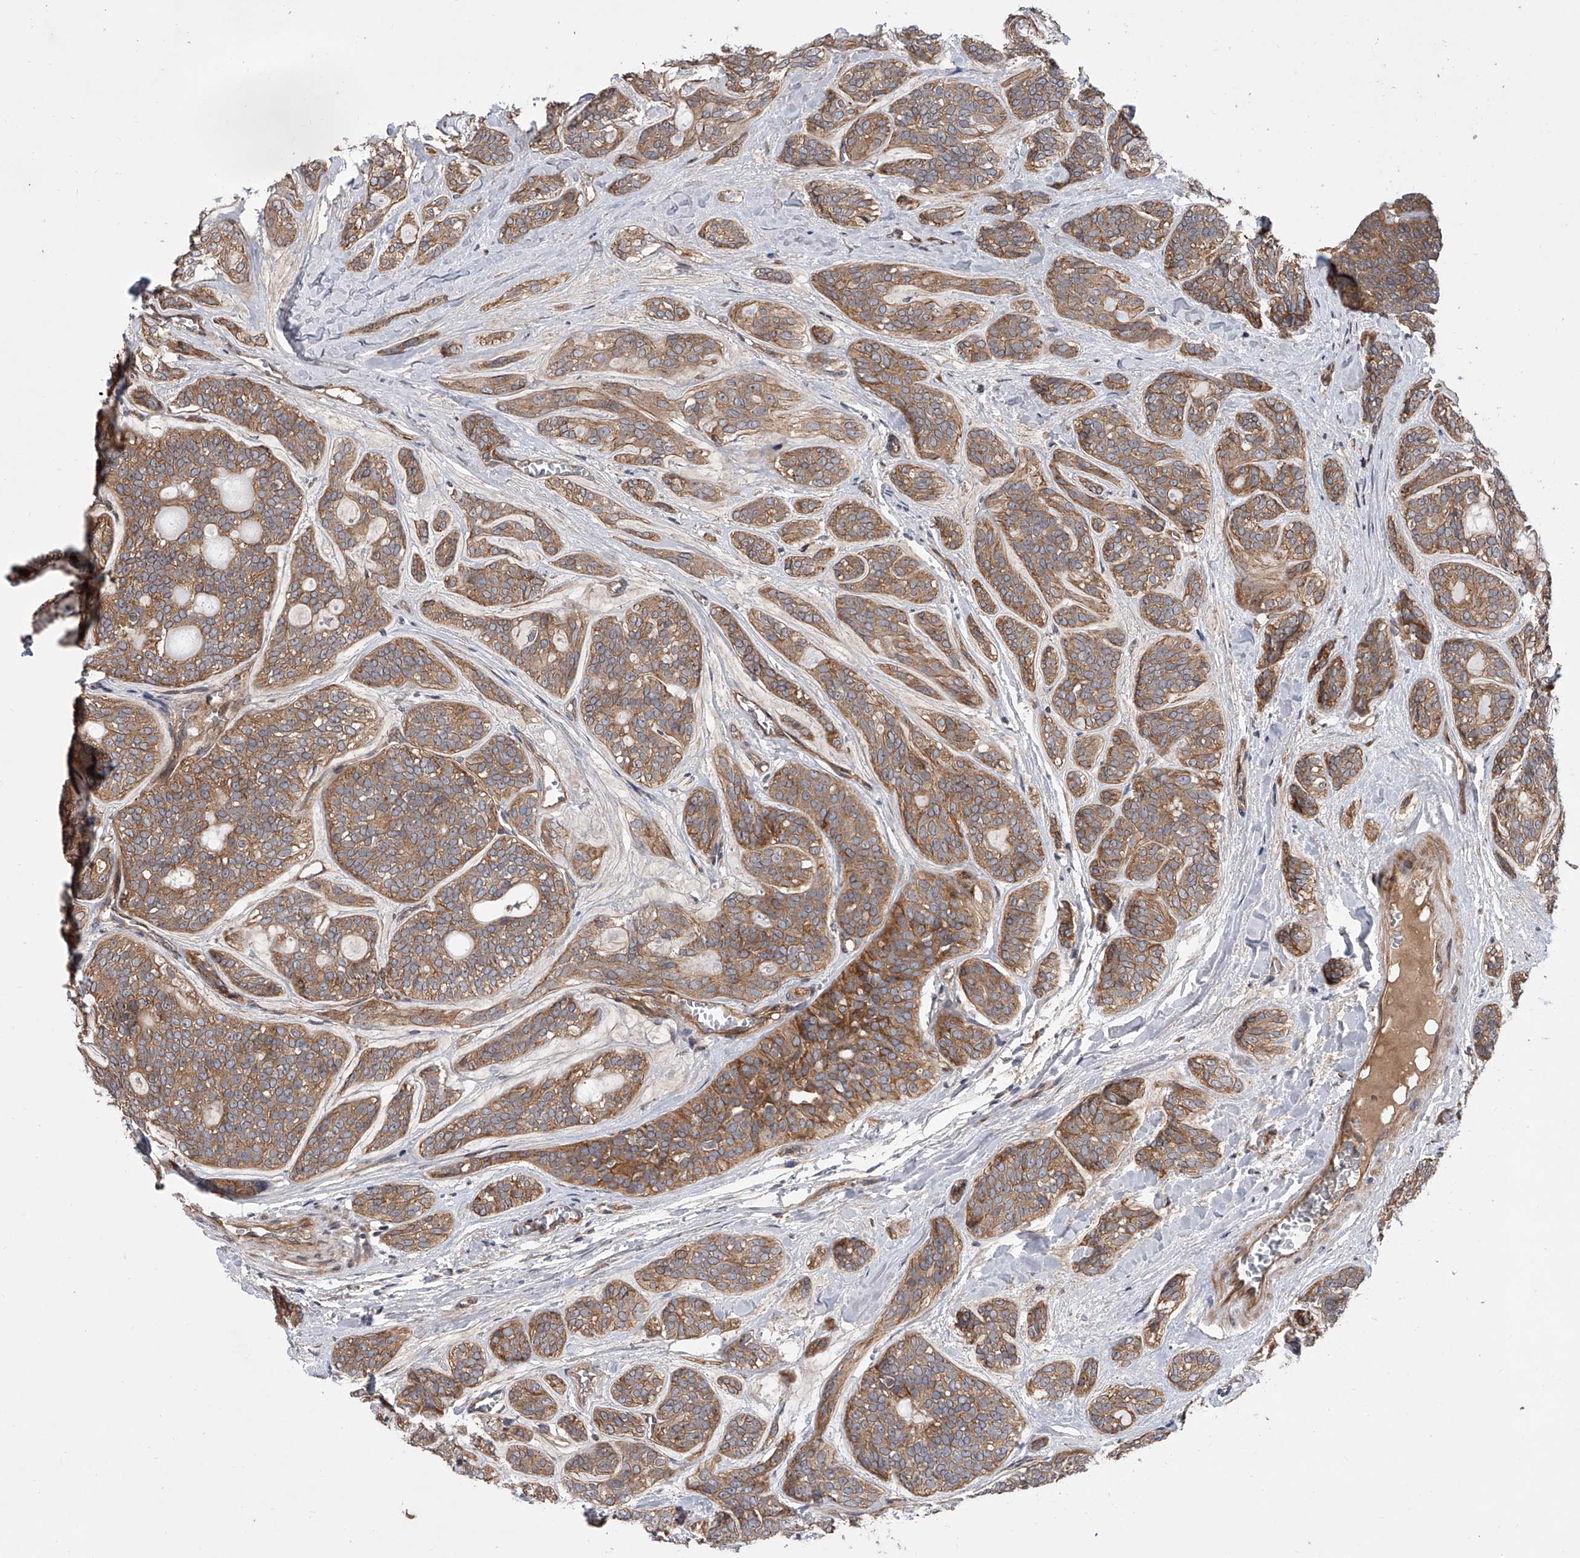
{"staining": {"intensity": "moderate", "quantity": ">75%", "location": "cytoplasmic/membranous"}, "tissue": "head and neck cancer", "cell_type": "Tumor cells", "image_type": "cancer", "snomed": [{"axis": "morphology", "description": "Adenocarcinoma, NOS"}, {"axis": "topography", "description": "Head-Neck"}], "caption": "Protein expression analysis of head and neck cancer (adenocarcinoma) reveals moderate cytoplasmic/membranous positivity in about >75% of tumor cells. (Brightfield microscopy of DAB IHC at high magnification).", "gene": "USP47", "patient": {"sex": "male", "age": 66}}